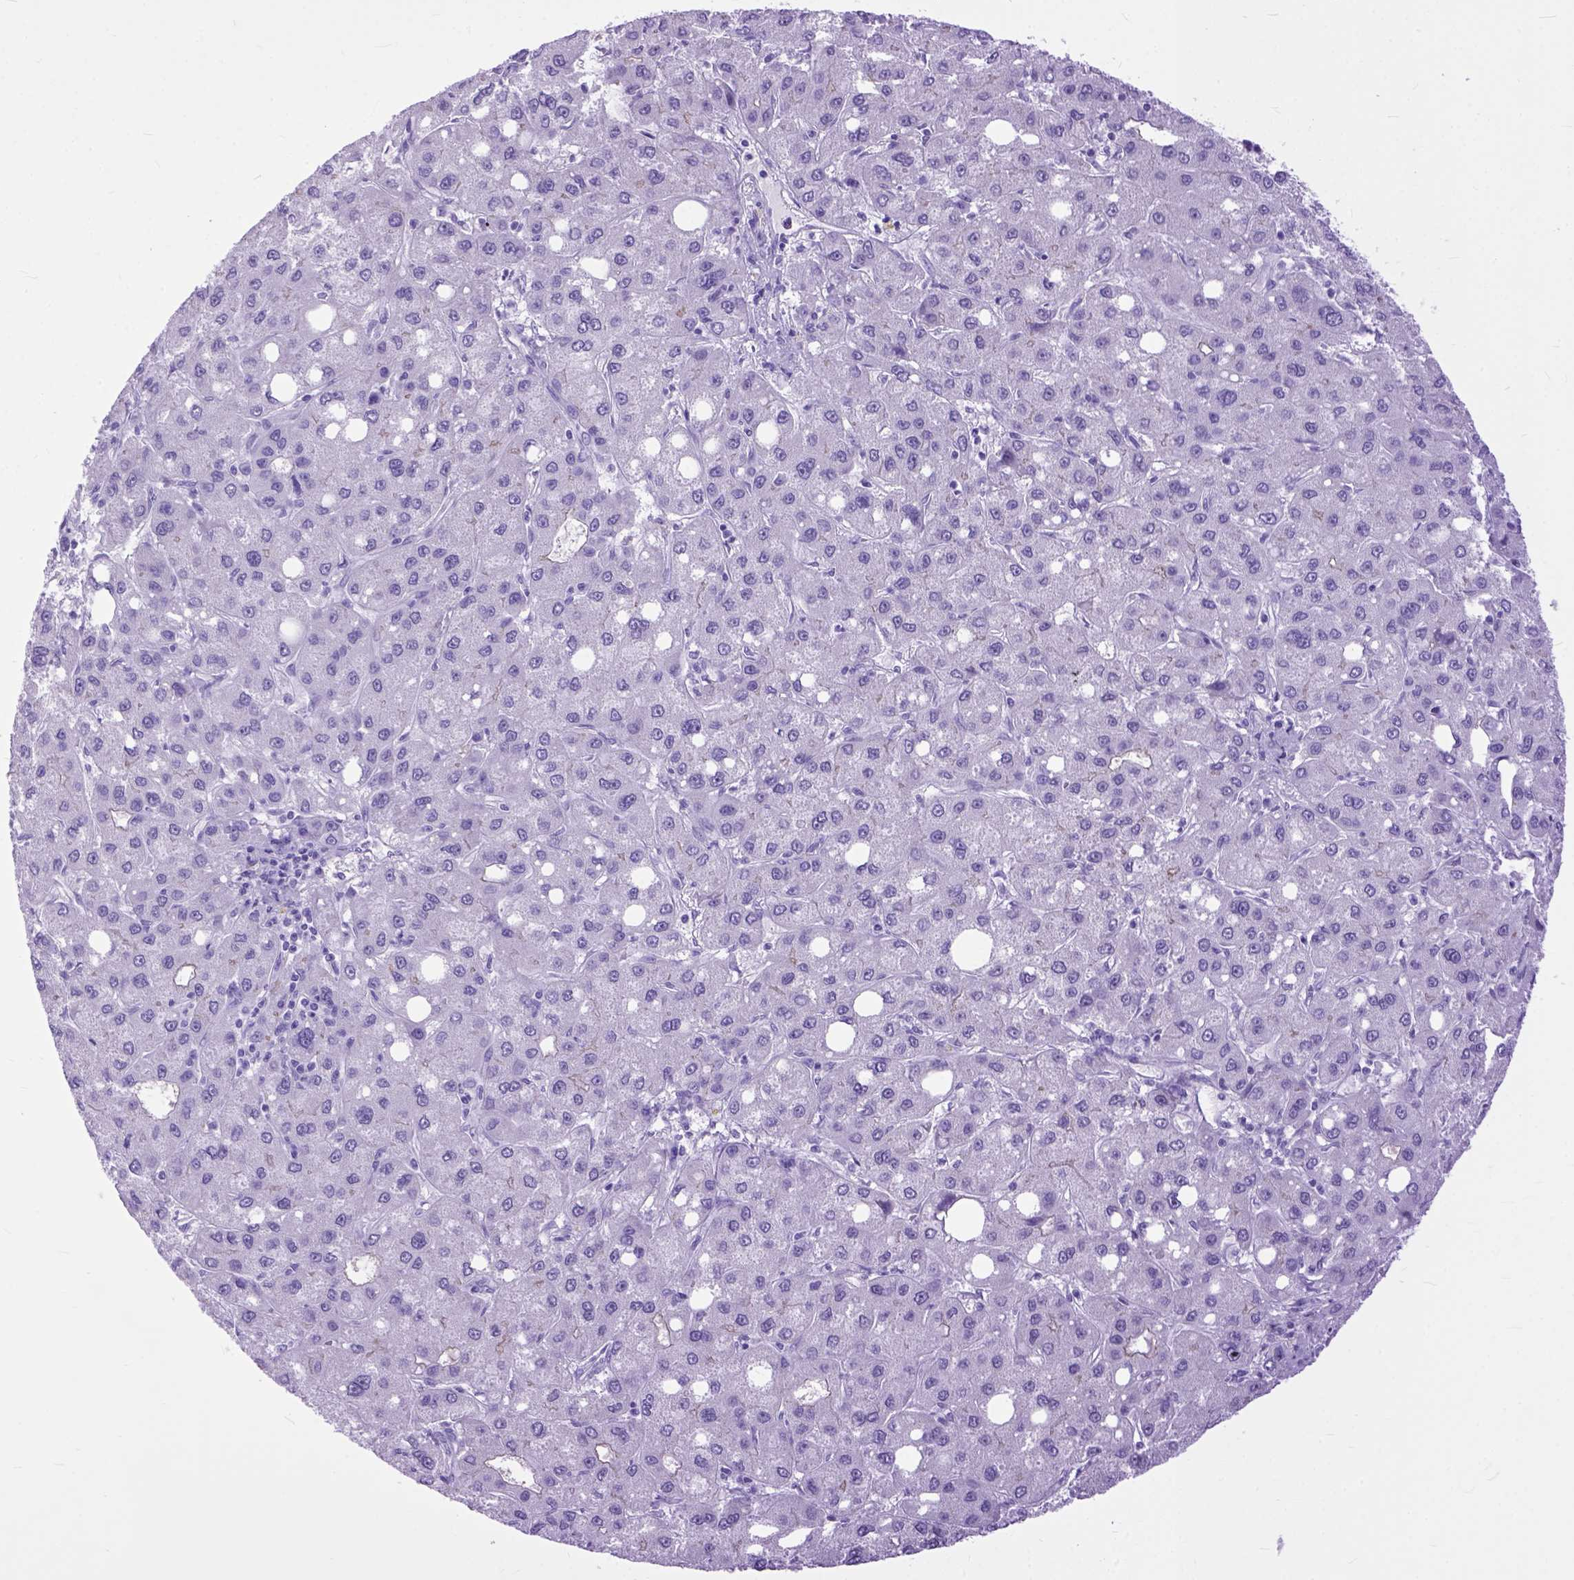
{"staining": {"intensity": "negative", "quantity": "none", "location": "none"}, "tissue": "liver cancer", "cell_type": "Tumor cells", "image_type": "cancer", "snomed": [{"axis": "morphology", "description": "Carcinoma, Hepatocellular, NOS"}, {"axis": "topography", "description": "Liver"}], "caption": "Tumor cells show no significant protein staining in liver cancer.", "gene": "GNGT1", "patient": {"sex": "male", "age": 73}}